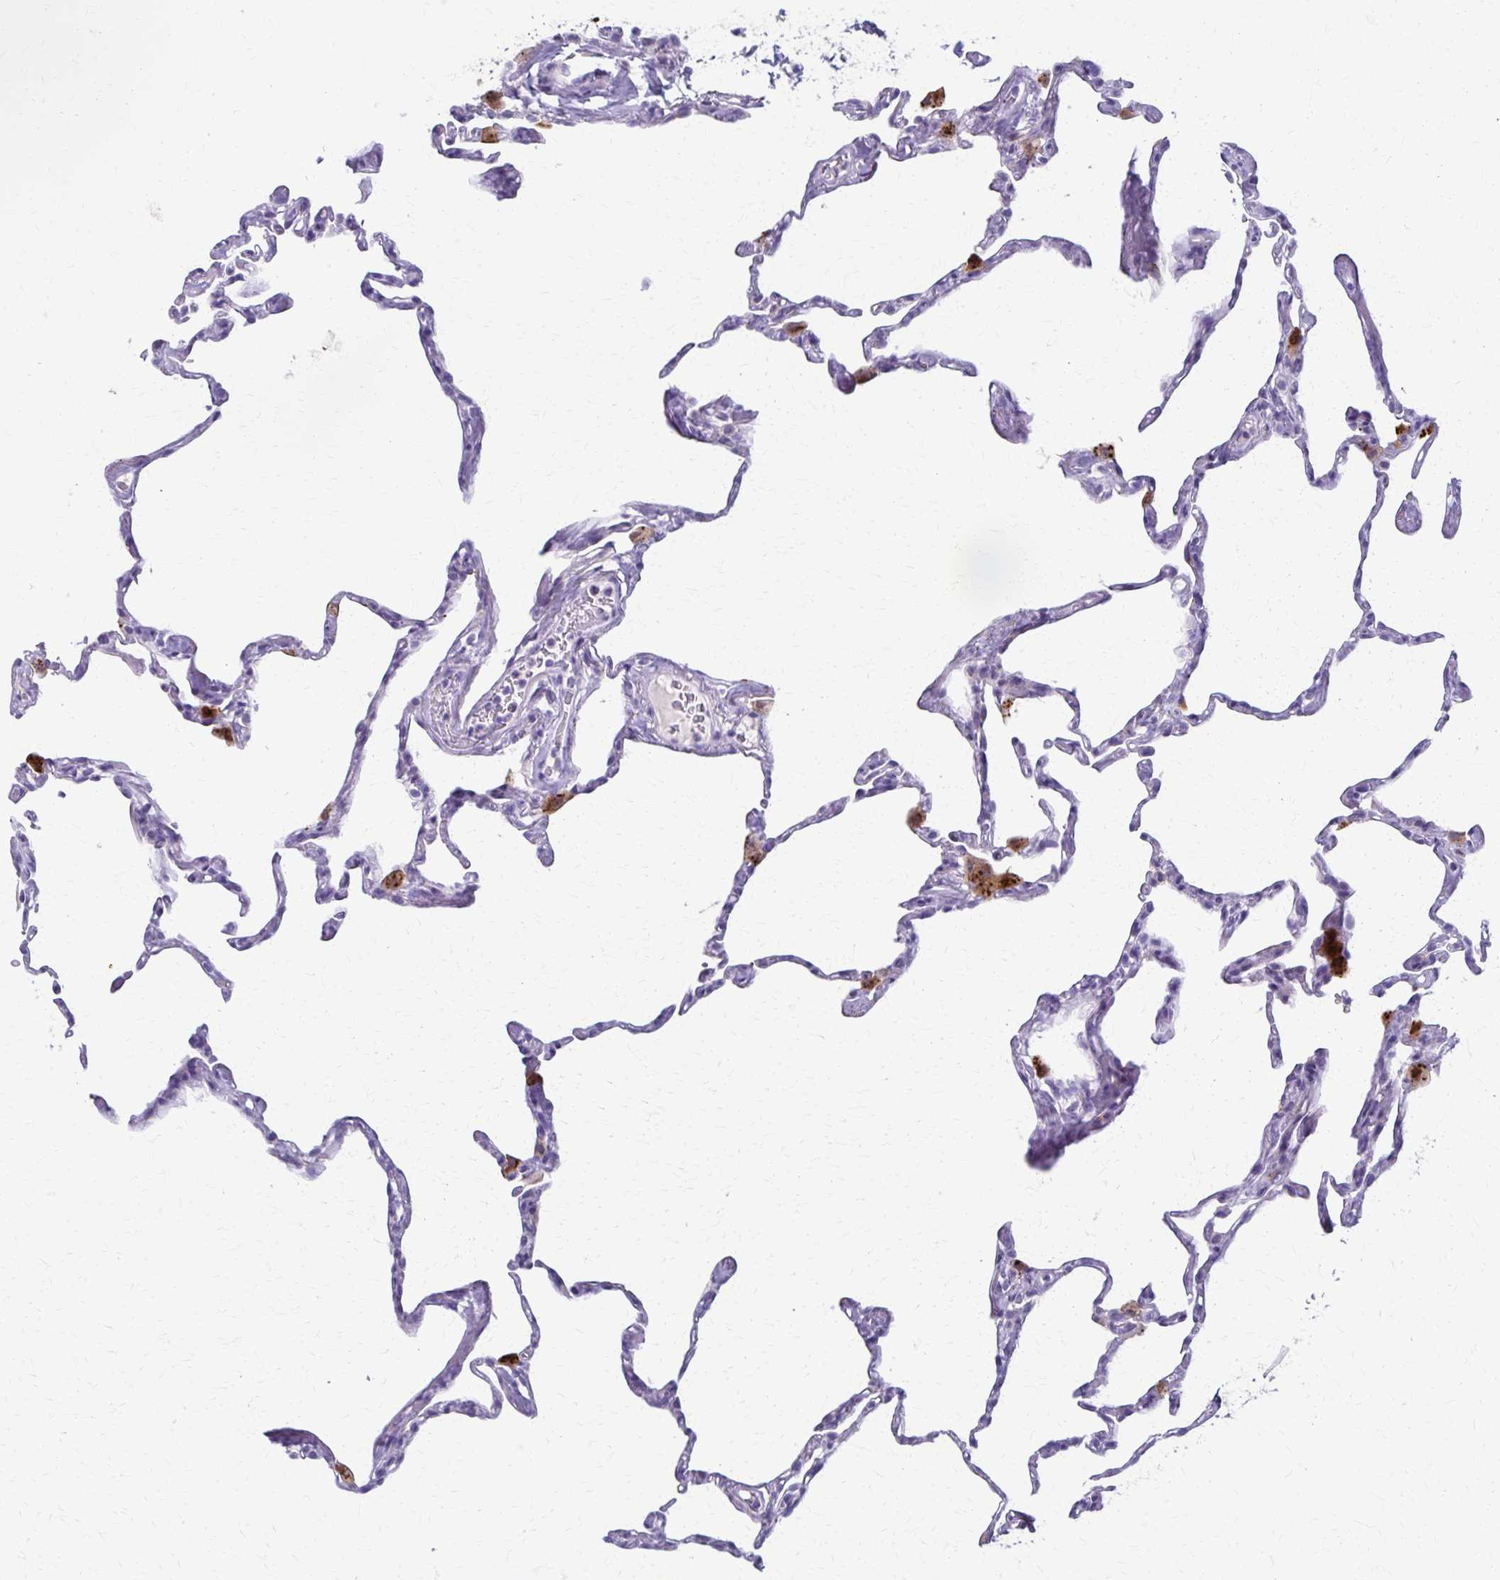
{"staining": {"intensity": "moderate", "quantity": "<25%", "location": "cytoplasmic/membranous"}, "tissue": "lung", "cell_type": "Alveolar cells", "image_type": "normal", "snomed": [{"axis": "morphology", "description": "Normal tissue, NOS"}, {"axis": "topography", "description": "Lung"}], "caption": "Lung stained with a protein marker displays moderate staining in alveolar cells.", "gene": "TMEM60", "patient": {"sex": "male", "age": 65}}